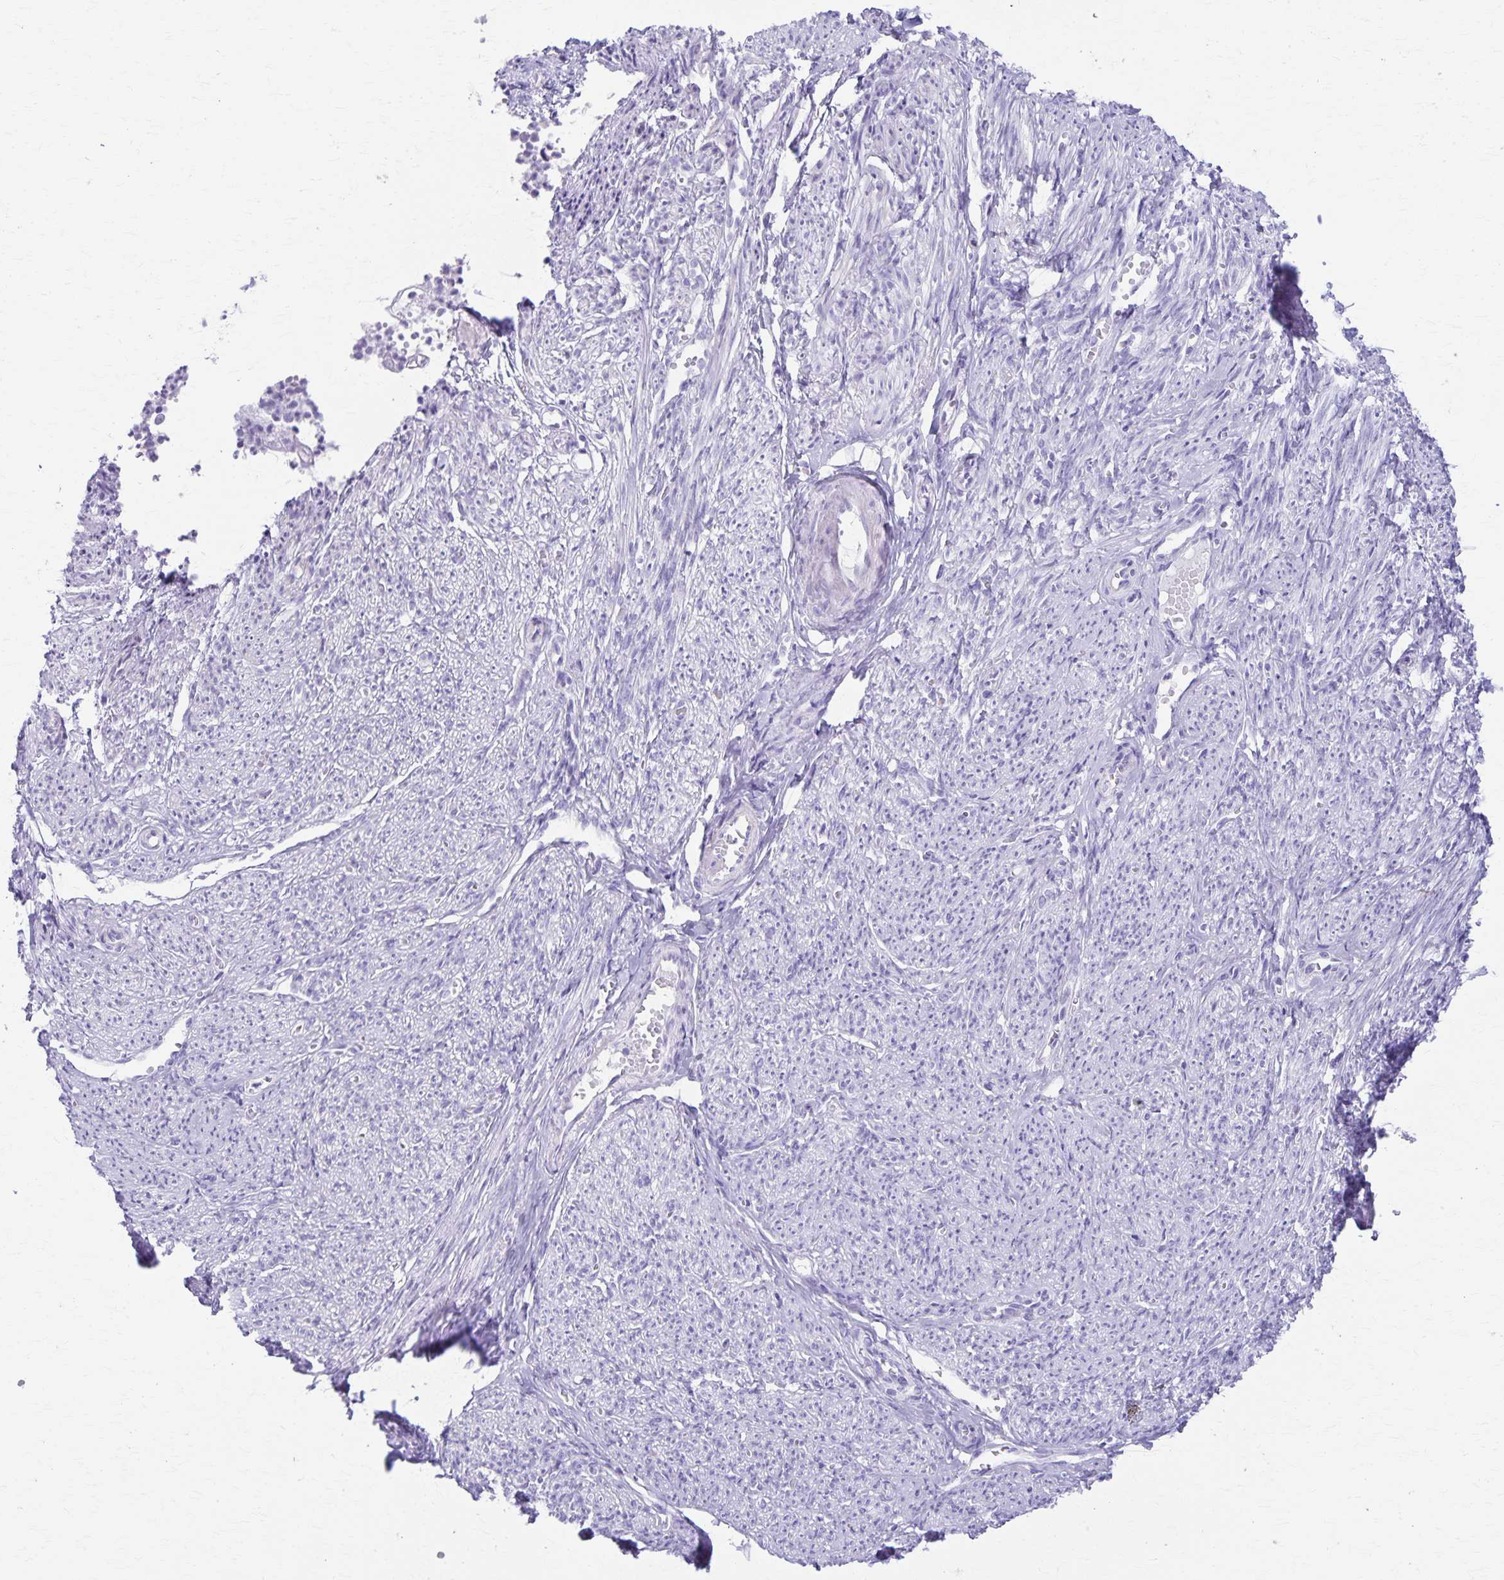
{"staining": {"intensity": "negative", "quantity": "none", "location": "none"}, "tissue": "smooth muscle", "cell_type": "Smooth muscle cells", "image_type": "normal", "snomed": [{"axis": "morphology", "description": "Normal tissue, NOS"}, {"axis": "topography", "description": "Smooth muscle"}], "caption": "Normal smooth muscle was stained to show a protein in brown. There is no significant staining in smooth muscle cells. The staining was performed using DAB to visualize the protein expression in brown, while the nuclei were stained in blue with hematoxylin (Magnification: 20x).", "gene": "DEFA5", "patient": {"sex": "female", "age": 65}}